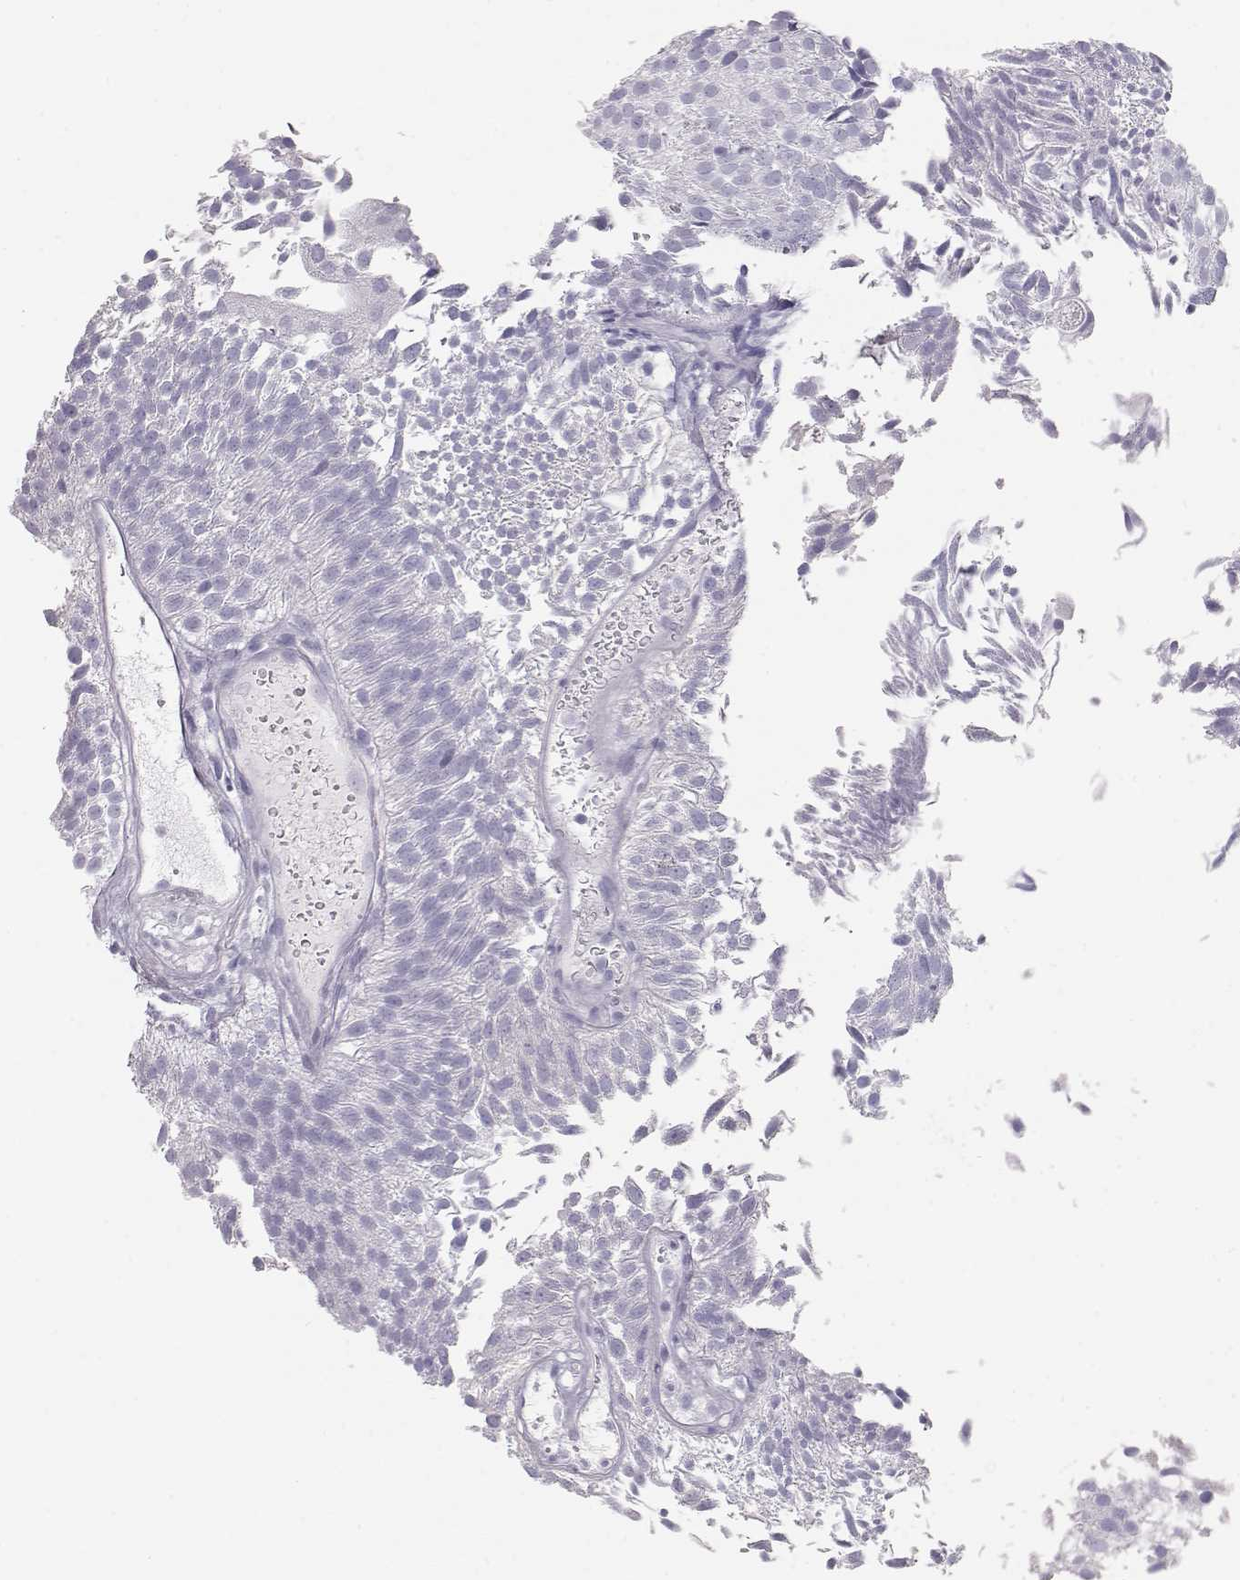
{"staining": {"intensity": "negative", "quantity": "none", "location": "none"}, "tissue": "urothelial cancer", "cell_type": "Tumor cells", "image_type": "cancer", "snomed": [{"axis": "morphology", "description": "Urothelial carcinoma, Low grade"}, {"axis": "topography", "description": "Urinary bladder"}], "caption": "Urothelial carcinoma (low-grade) was stained to show a protein in brown. There is no significant staining in tumor cells.", "gene": "TKTL1", "patient": {"sex": "male", "age": 52}}